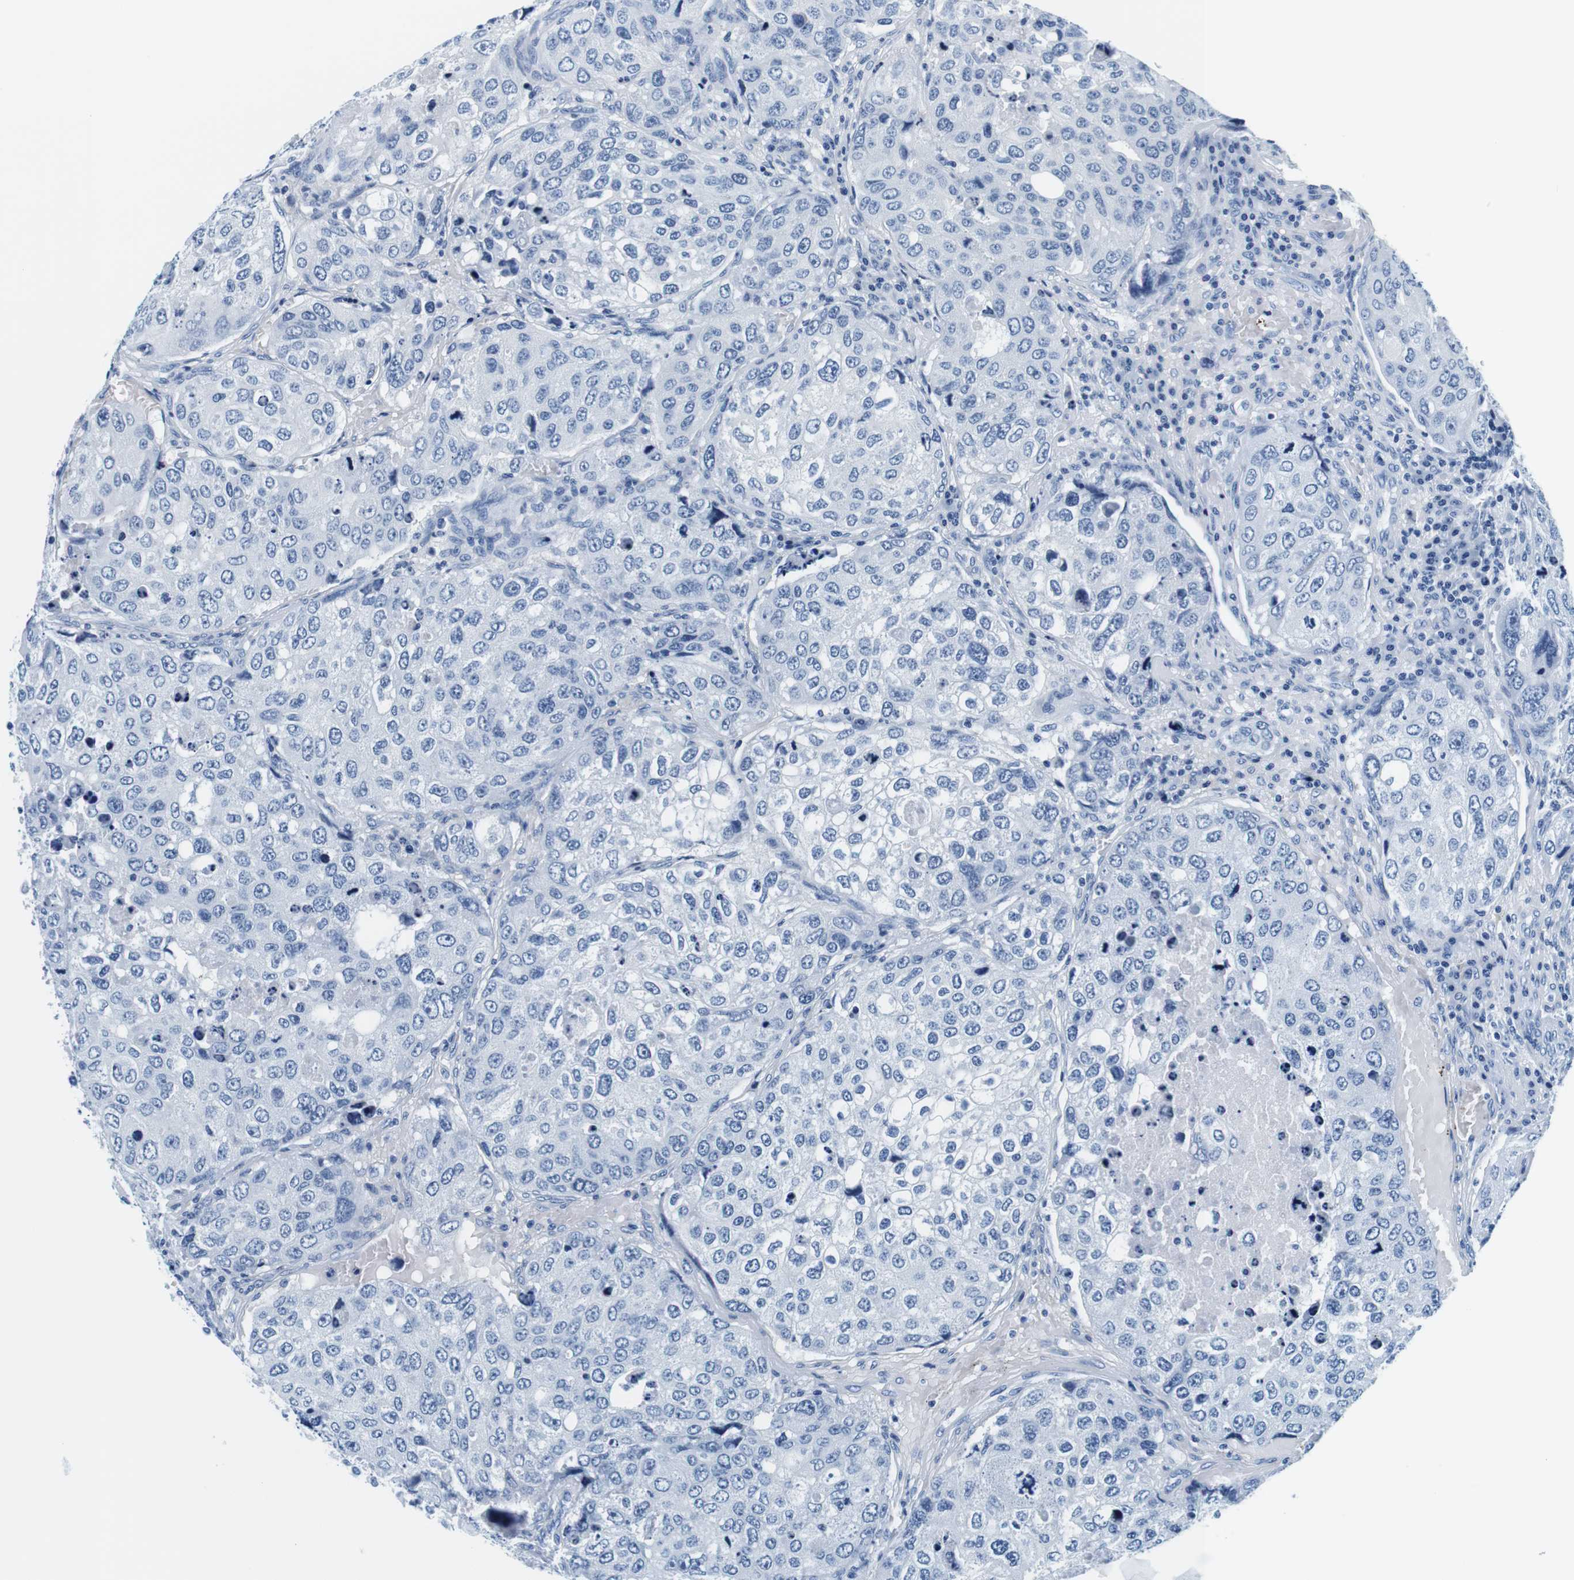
{"staining": {"intensity": "negative", "quantity": "none", "location": "none"}, "tissue": "urothelial cancer", "cell_type": "Tumor cells", "image_type": "cancer", "snomed": [{"axis": "morphology", "description": "Urothelial carcinoma, High grade"}, {"axis": "topography", "description": "Lymph node"}, {"axis": "topography", "description": "Urinary bladder"}], "caption": "There is no significant positivity in tumor cells of urothelial carcinoma (high-grade).", "gene": "ELANE", "patient": {"sex": "male", "age": 51}}